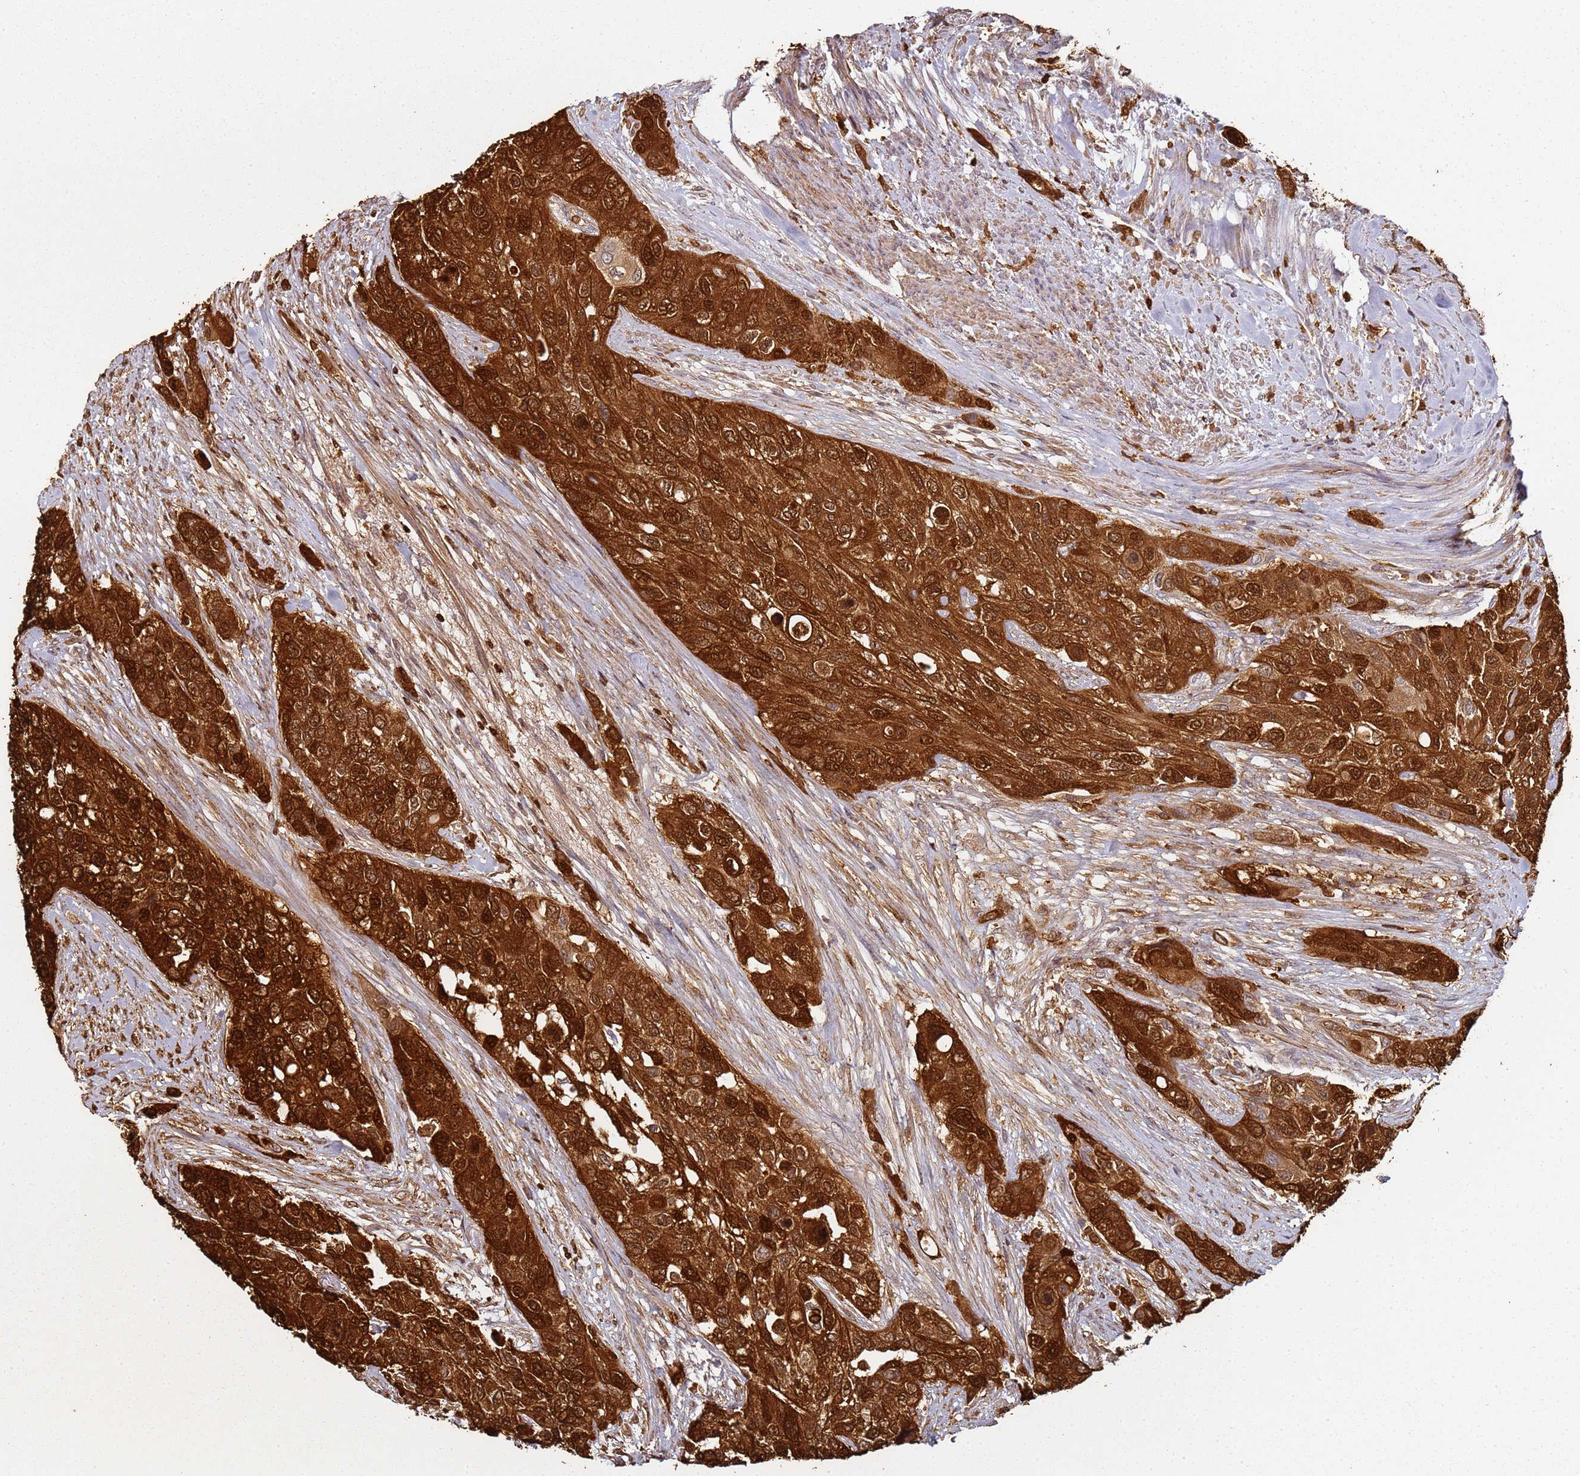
{"staining": {"intensity": "strong", "quantity": ">75%", "location": "cytoplasmic/membranous,nuclear"}, "tissue": "urothelial cancer", "cell_type": "Tumor cells", "image_type": "cancer", "snomed": [{"axis": "morphology", "description": "Normal tissue, NOS"}, {"axis": "morphology", "description": "Urothelial carcinoma, High grade"}, {"axis": "topography", "description": "Vascular tissue"}, {"axis": "topography", "description": "Urinary bladder"}], "caption": "Immunohistochemical staining of human urothelial cancer shows high levels of strong cytoplasmic/membranous and nuclear protein staining in about >75% of tumor cells.", "gene": "S100A4", "patient": {"sex": "female", "age": 56}}